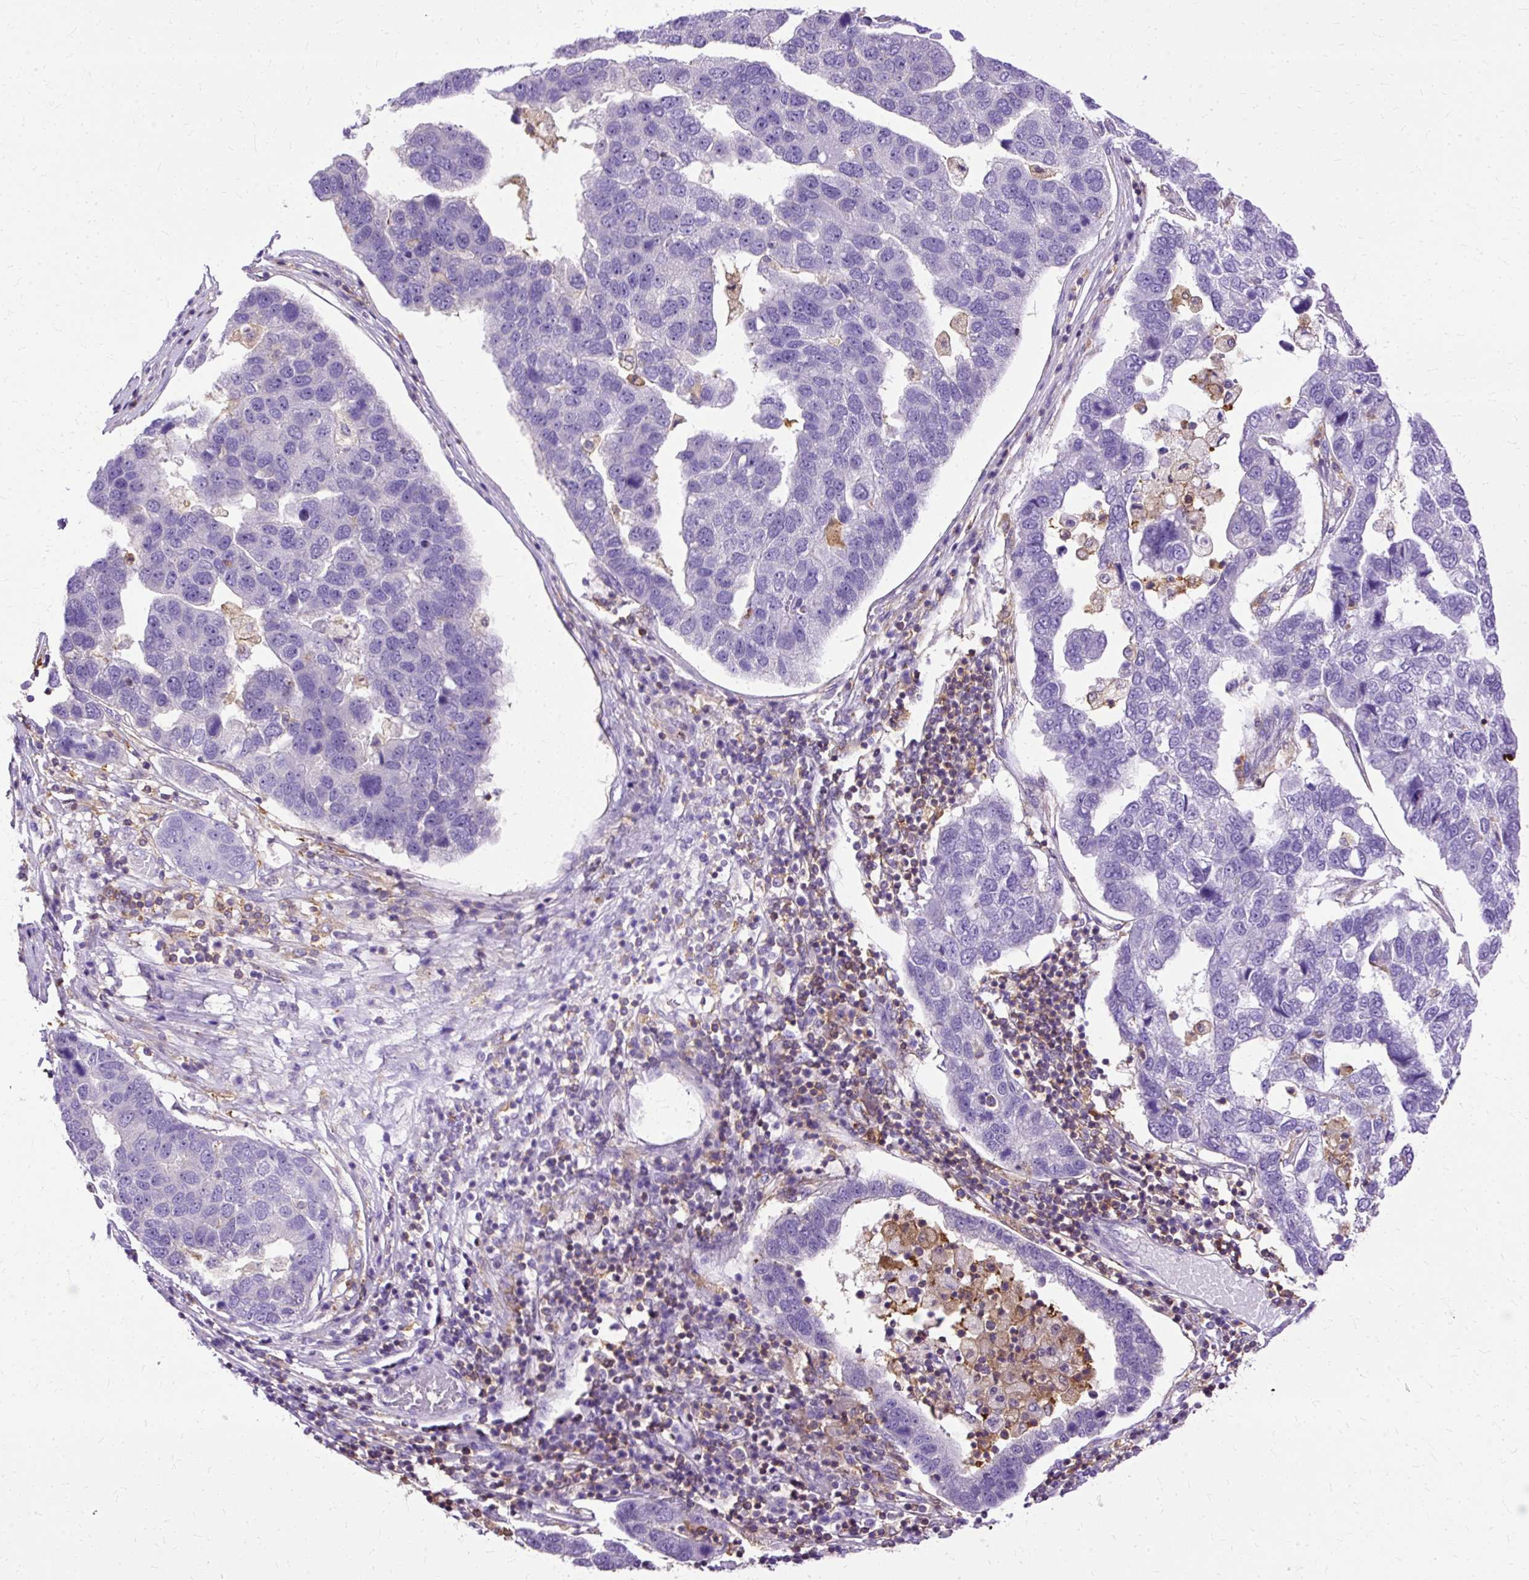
{"staining": {"intensity": "negative", "quantity": "none", "location": "none"}, "tissue": "pancreatic cancer", "cell_type": "Tumor cells", "image_type": "cancer", "snomed": [{"axis": "morphology", "description": "Adenocarcinoma, NOS"}, {"axis": "topography", "description": "Pancreas"}], "caption": "This is an immunohistochemistry (IHC) image of human pancreatic adenocarcinoma. There is no expression in tumor cells.", "gene": "TWF2", "patient": {"sex": "female", "age": 61}}